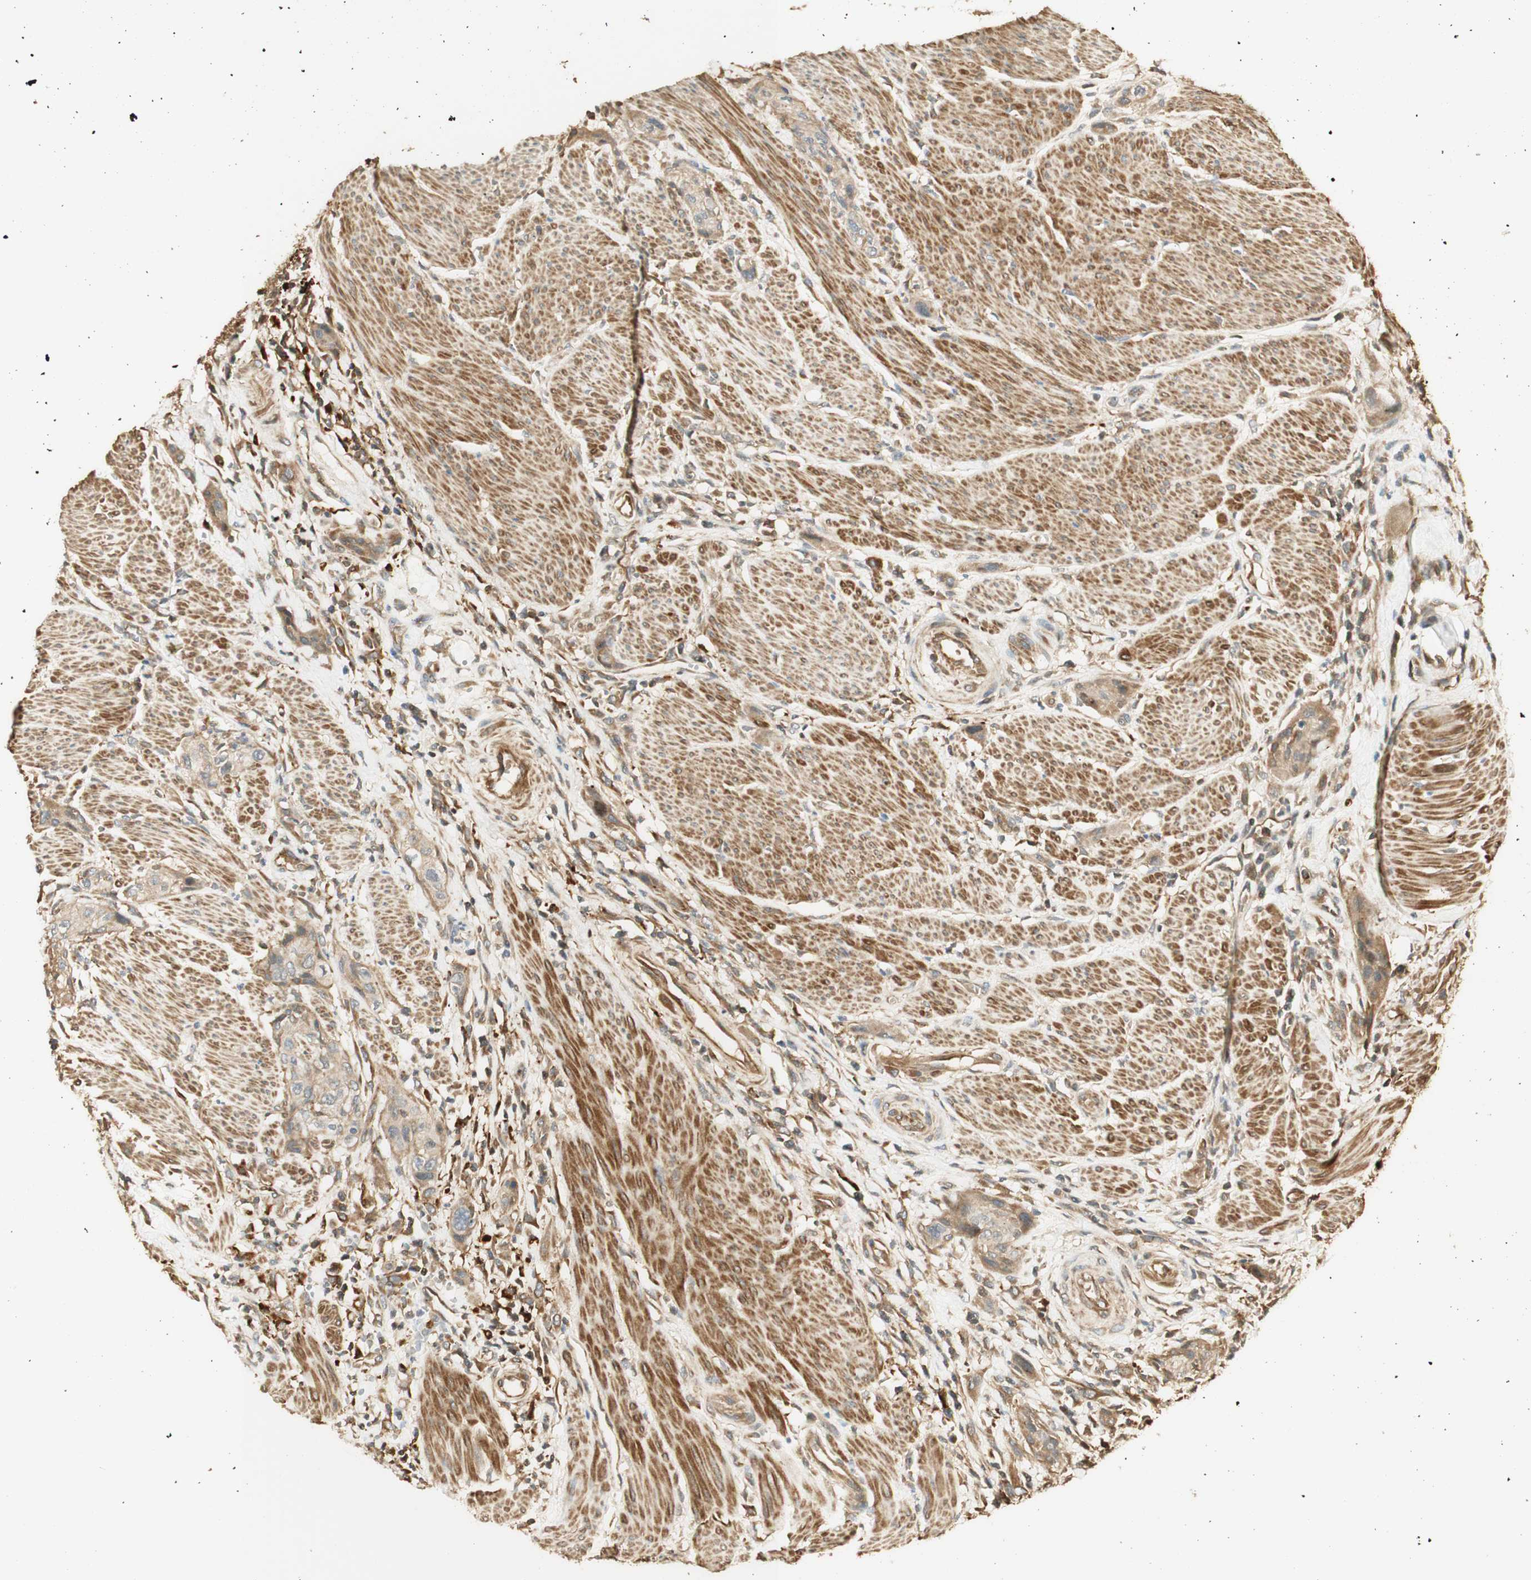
{"staining": {"intensity": "weak", "quantity": ">75%", "location": "cytoplasmic/membranous"}, "tissue": "urothelial cancer", "cell_type": "Tumor cells", "image_type": "cancer", "snomed": [{"axis": "morphology", "description": "Urothelial carcinoma, High grade"}, {"axis": "topography", "description": "Urinary bladder"}], "caption": "Urothelial carcinoma (high-grade) tissue reveals weak cytoplasmic/membranous staining in approximately >75% of tumor cells The protein is stained brown, and the nuclei are stained in blue (DAB IHC with brightfield microscopy, high magnification).", "gene": "AGER", "patient": {"sex": "male", "age": 35}}